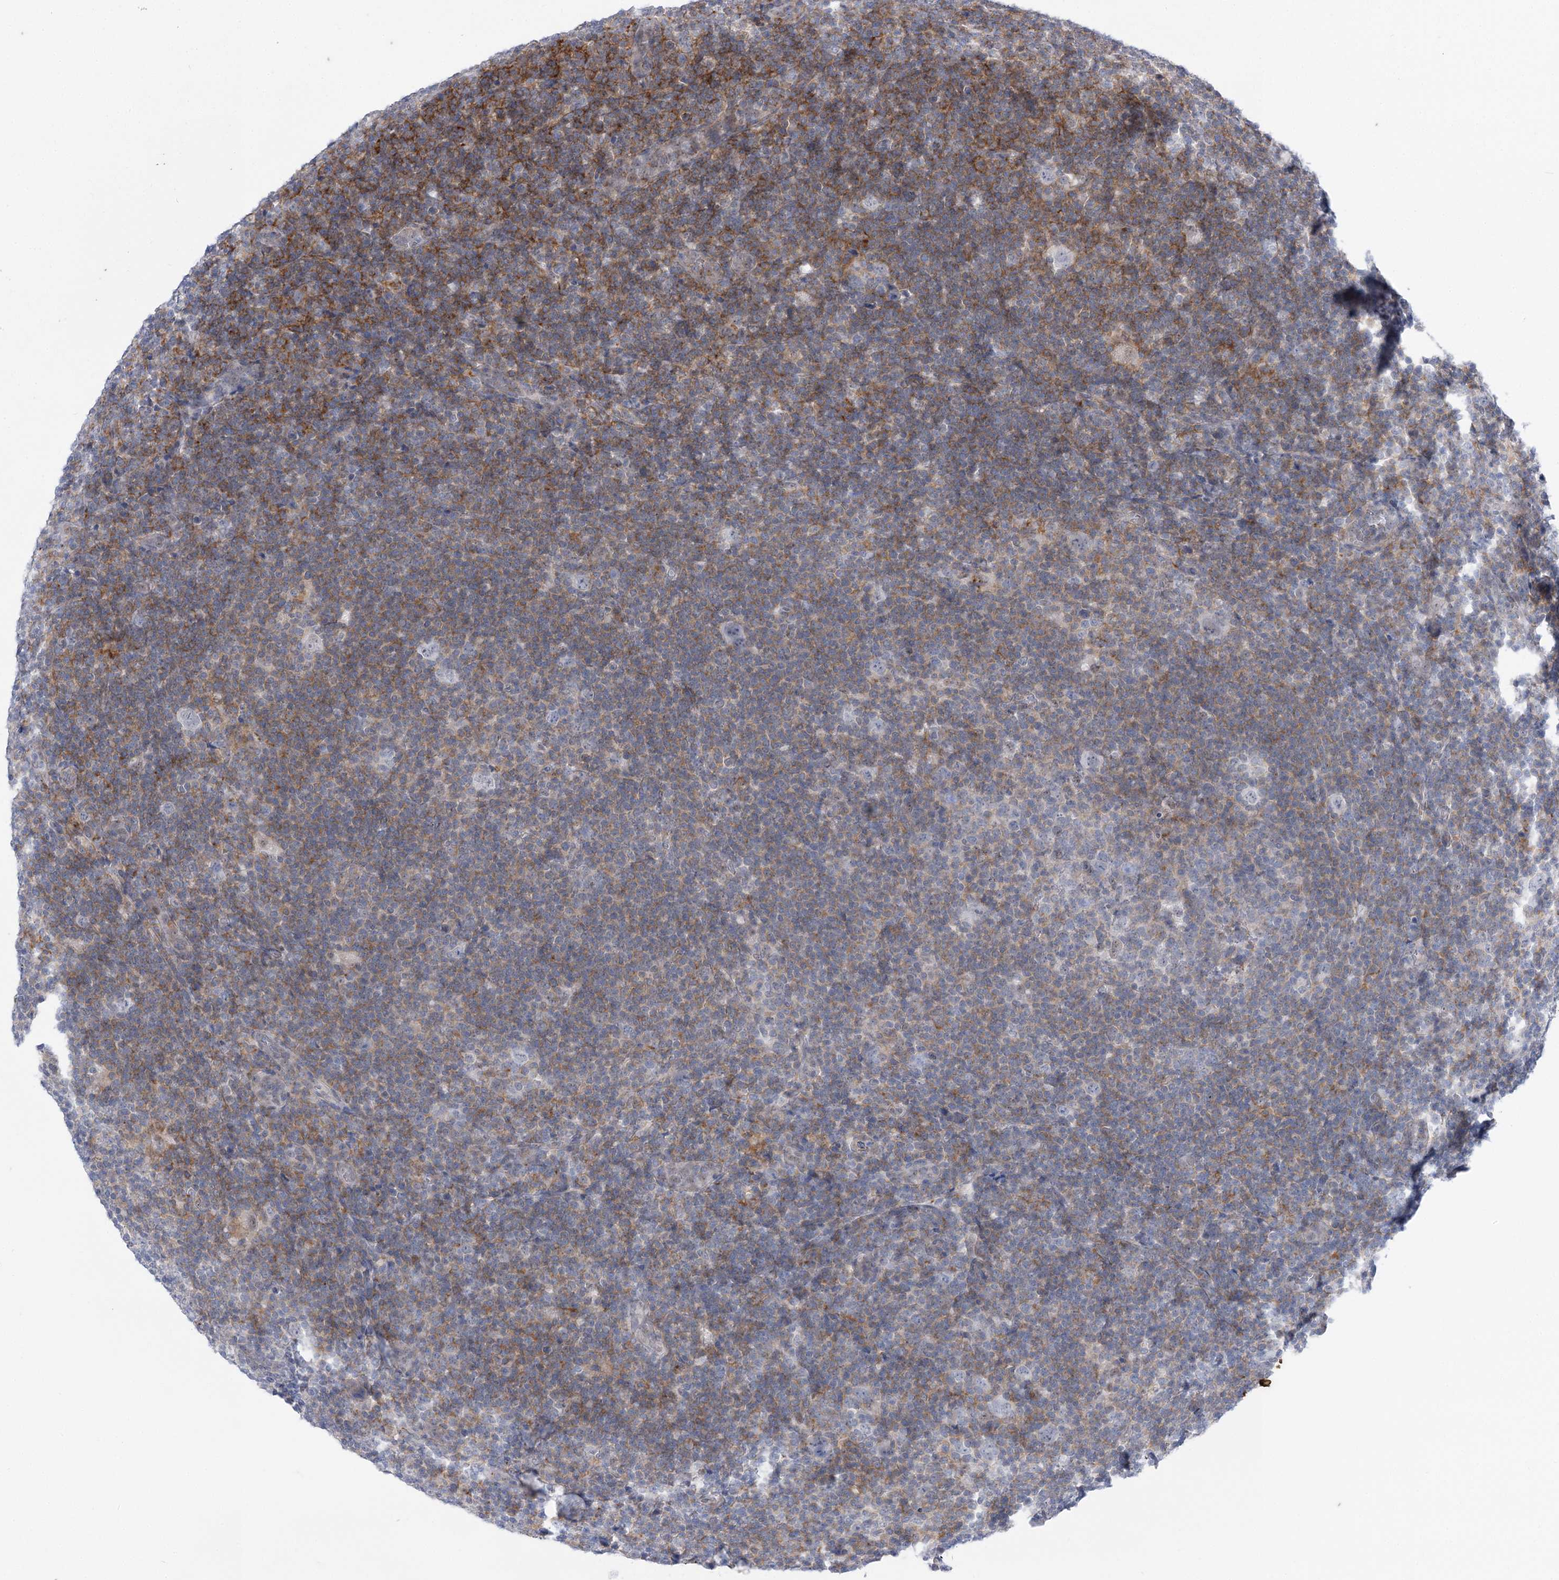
{"staining": {"intensity": "negative", "quantity": "none", "location": "none"}, "tissue": "lymphoma", "cell_type": "Tumor cells", "image_type": "cancer", "snomed": [{"axis": "morphology", "description": "Hodgkin's disease, NOS"}, {"axis": "topography", "description": "Lymph node"}], "caption": "High power microscopy histopathology image of an immunohistochemistry micrograph of lymphoma, revealing no significant staining in tumor cells.", "gene": "AGXT2", "patient": {"sex": "female", "age": 57}}